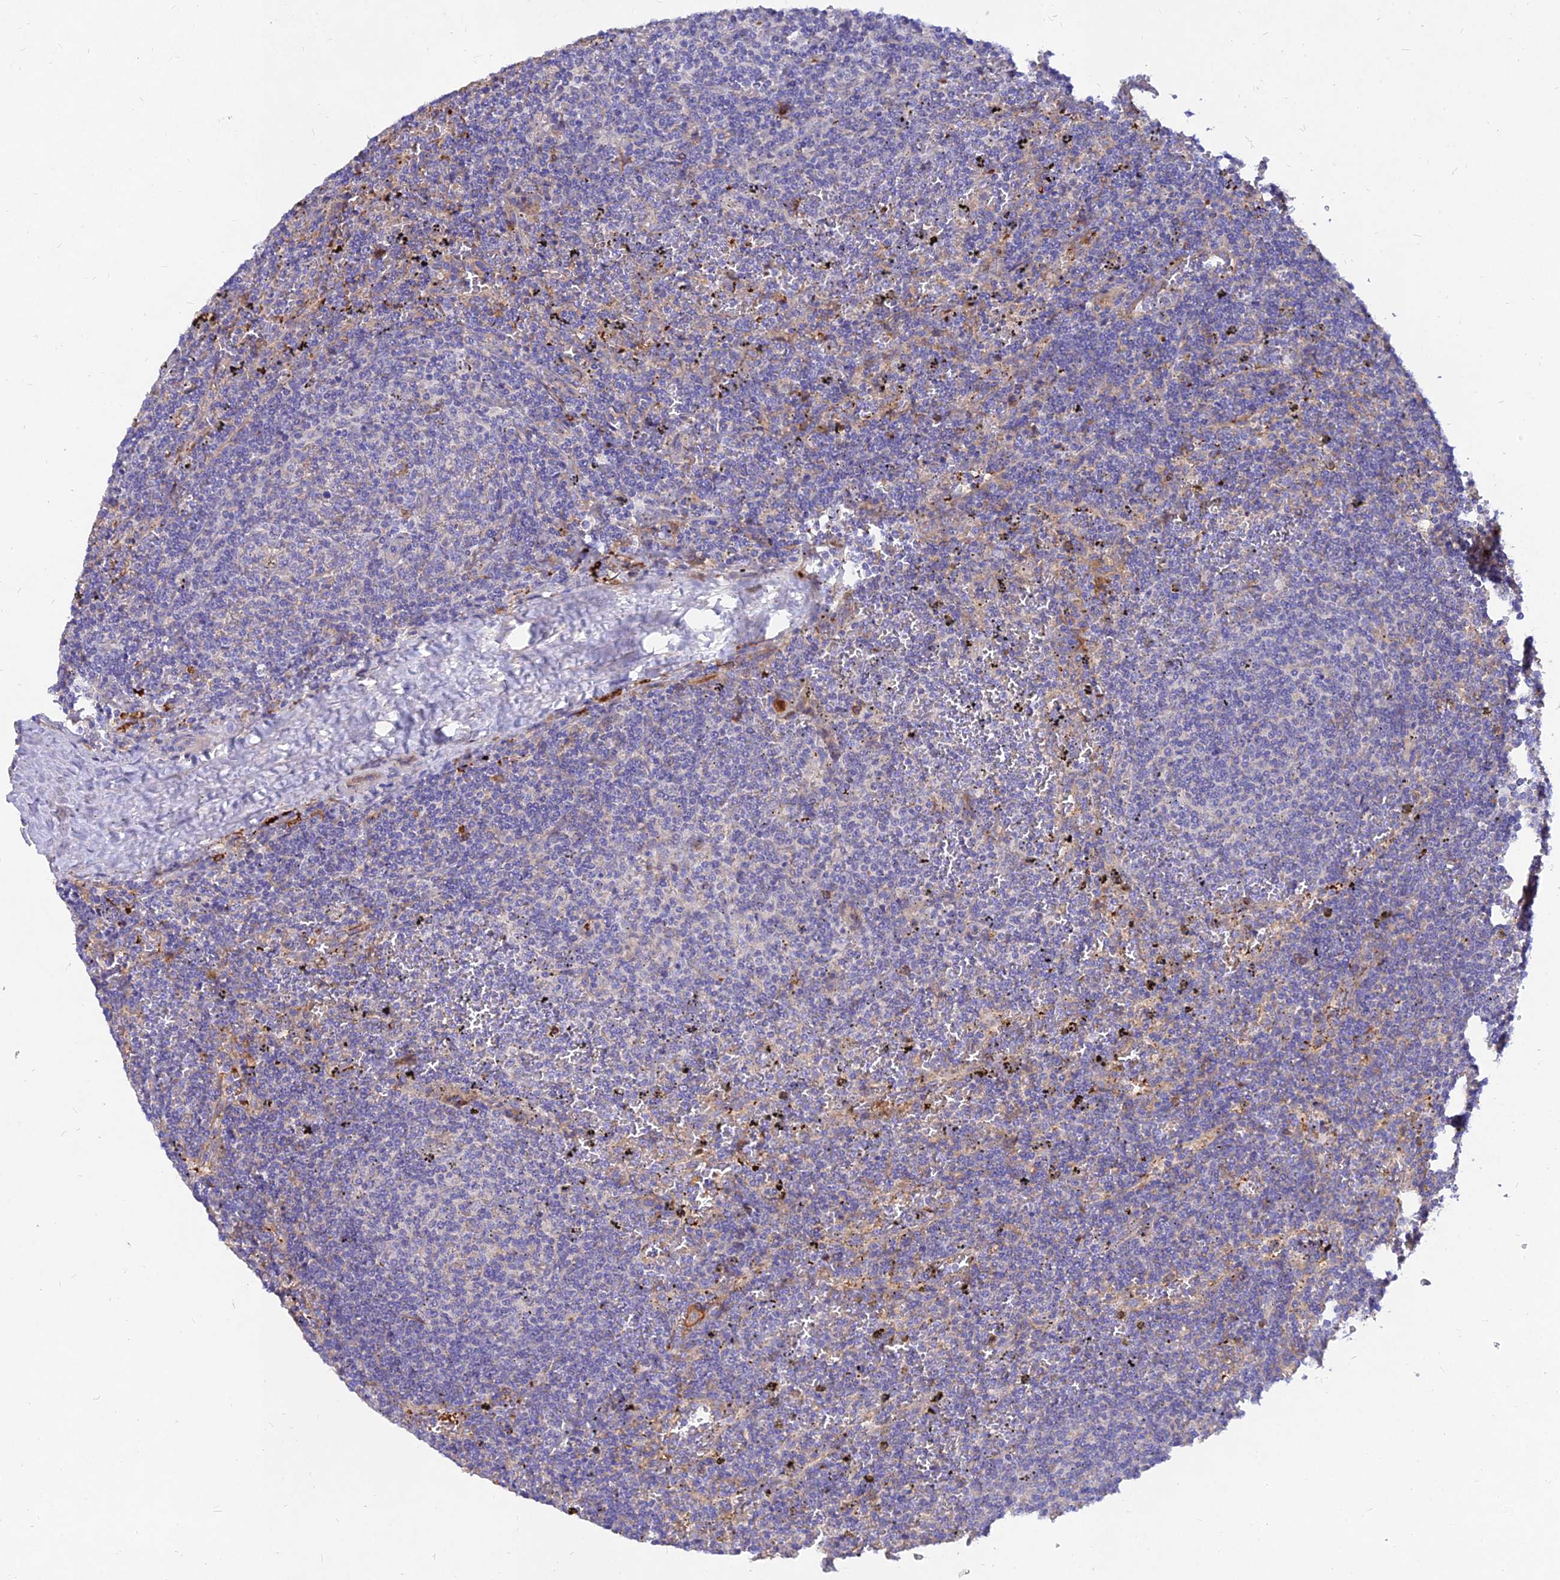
{"staining": {"intensity": "negative", "quantity": "none", "location": "none"}, "tissue": "lymphoma", "cell_type": "Tumor cells", "image_type": "cancer", "snomed": [{"axis": "morphology", "description": "Malignant lymphoma, non-Hodgkin's type, Low grade"}, {"axis": "topography", "description": "Spleen"}], "caption": "This is a micrograph of immunohistochemistry (IHC) staining of low-grade malignant lymphoma, non-Hodgkin's type, which shows no staining in tumor cells.", "gene": "MROH1", "patient": {"sex": "female", "age": 50}}